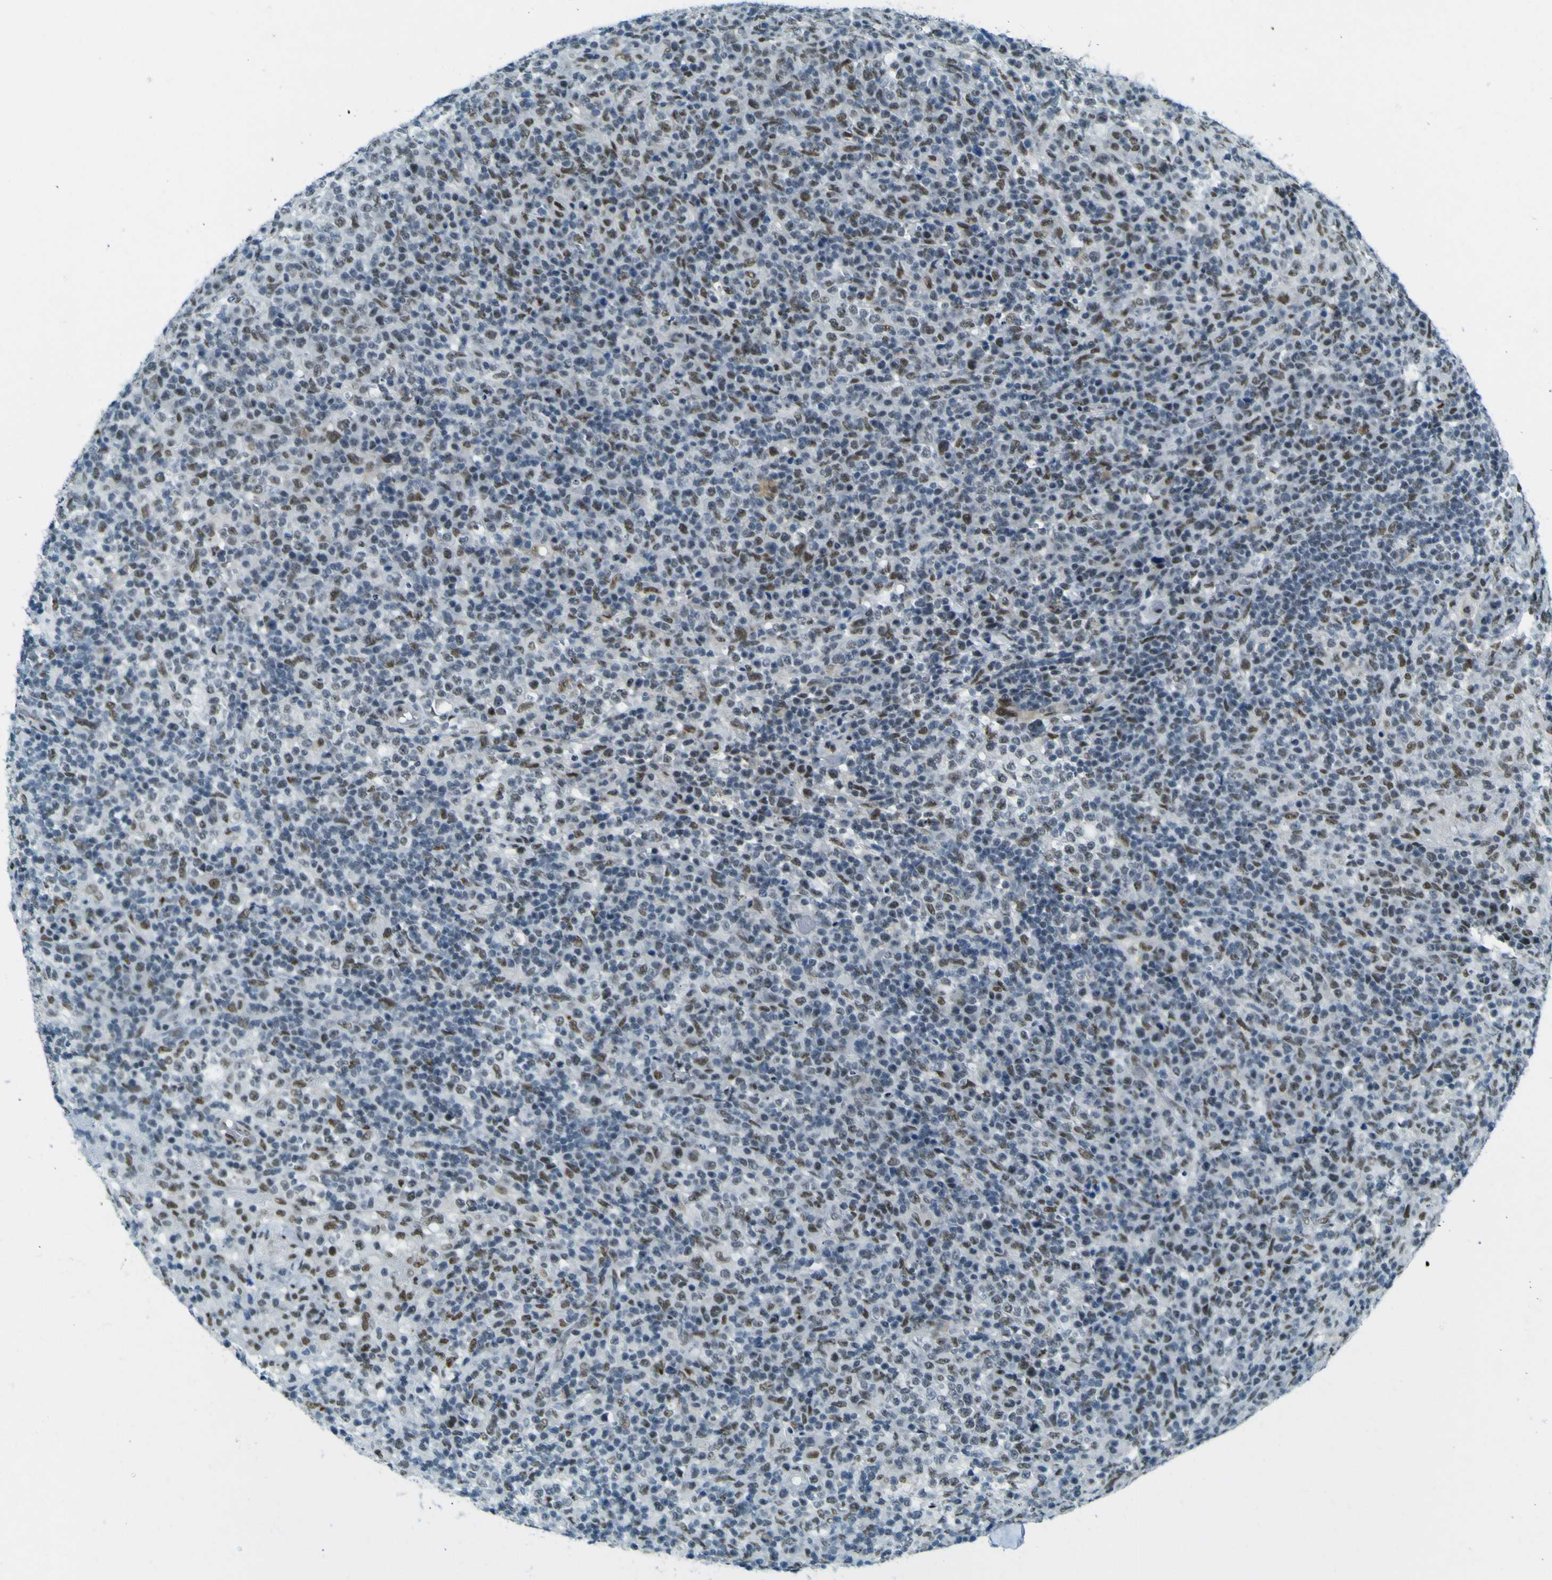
{"staining": {"intensity": "negative", "quantity": "none", "location": "none"}, "tissue": "lymphoma", "cell_type": "Tumor cells", "image_type": "cancer", "snomed": [{"axis": "morphology", "description": "Malignant lymphoma, non-Hodgkin's type, High grade"}, {"axis": "topography", "description": "Lymph node"}], "caption": "Malignant lymphoma, non-Hodgkin's type (high-grade) was stained to show a protein in brown. There is no significant expression in tumor cells. (DAB immunohistochemistry (IHC) visualized using brightfield microscopy, high magnification).", "gene": "CEBPG", "patient": {"sex": "female", "age": 76}}